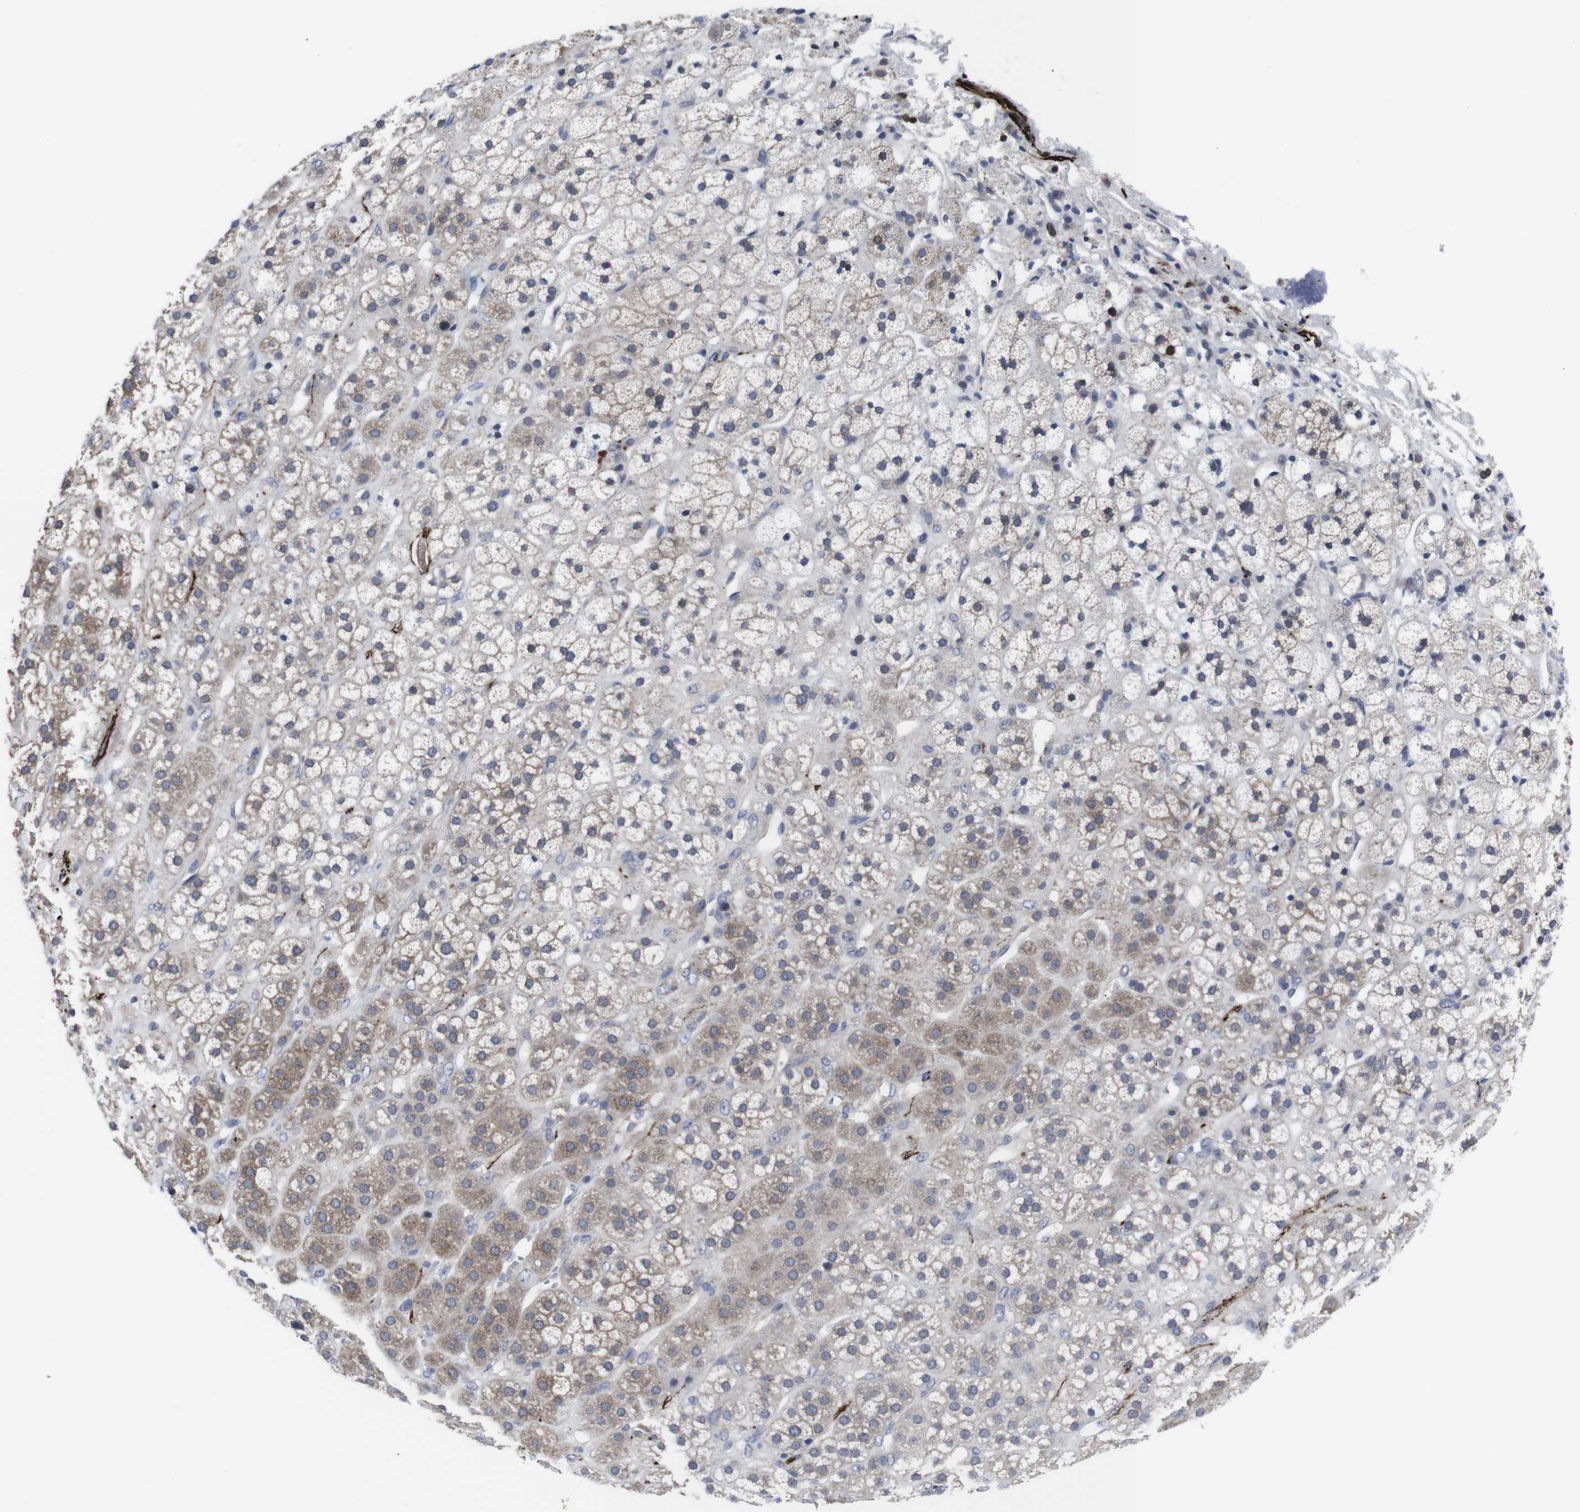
{"staining": {"intensity": "moderate", "quantity": "25%-75%", "location": "cytoplasmic/membranous"}, "tissue": "adrenal gland", "cell_type": "Glandular cells", "image_type": "normal", "snomed": [{"axis": "morphology", "description": "Normal tissue, NOS"}, {"axis": "topography", "description": "Adrenal gland"}], "caption": "Immunohistochemical staining of normal human adrenal gland demonstrates 25%-75% levels of moderate cytoplasmic/membranous protein positivity in about 25%-75% of glandular cells.", "gene": "HPRT1", "patient": {"sex": "male", "age": 56}}